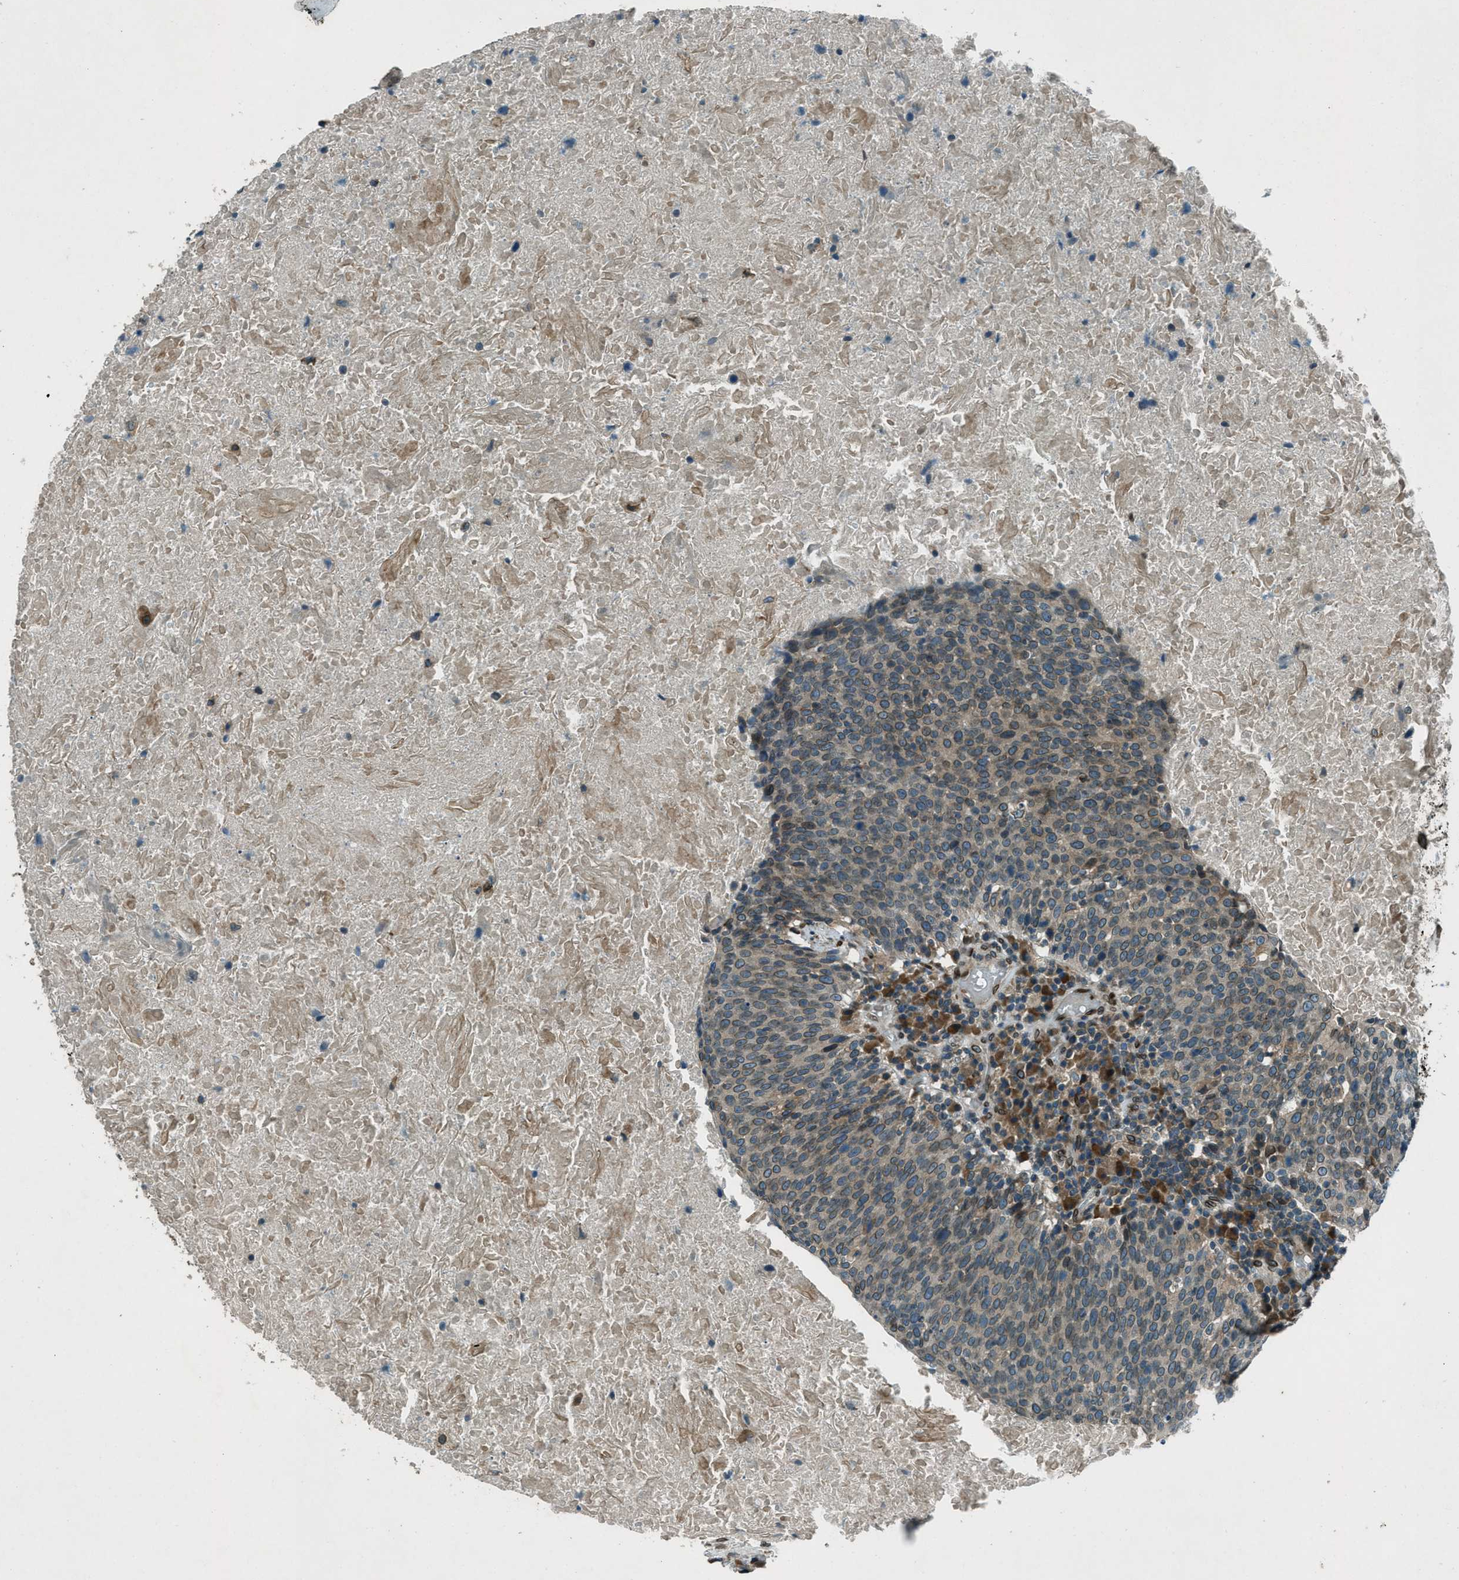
{"staining": {"intensity": "moderate", "quantity": ">75%", "location": "cytoplasmic/membranous,nuclear"}, "tissue": "head and neck cancer", "cell_type": "Tumor cells", "image_type": "cancer", "snomed": [{"axis": "morphology", "description": "Squamous cell carcinoma, NOS"}, {"axis": "morphology", "description": "Squamous cell carcinoma, metastatic, NOS"}, {"axis": "topography", "description": "Lymph node"}, {"axis": "topography", "description": "Head-Neck"}], "caption": "An immunohistochemistry micrograph of tumor tissue is shown. Protein staining in brown highlights moderate cytoplasmic/membranous and nuclear positivity in head and neck cancer within tumor cells. Nuclei are stained in blue.", "gene": "LEMD2", "patient": {"sex": "male", "age": 62}}